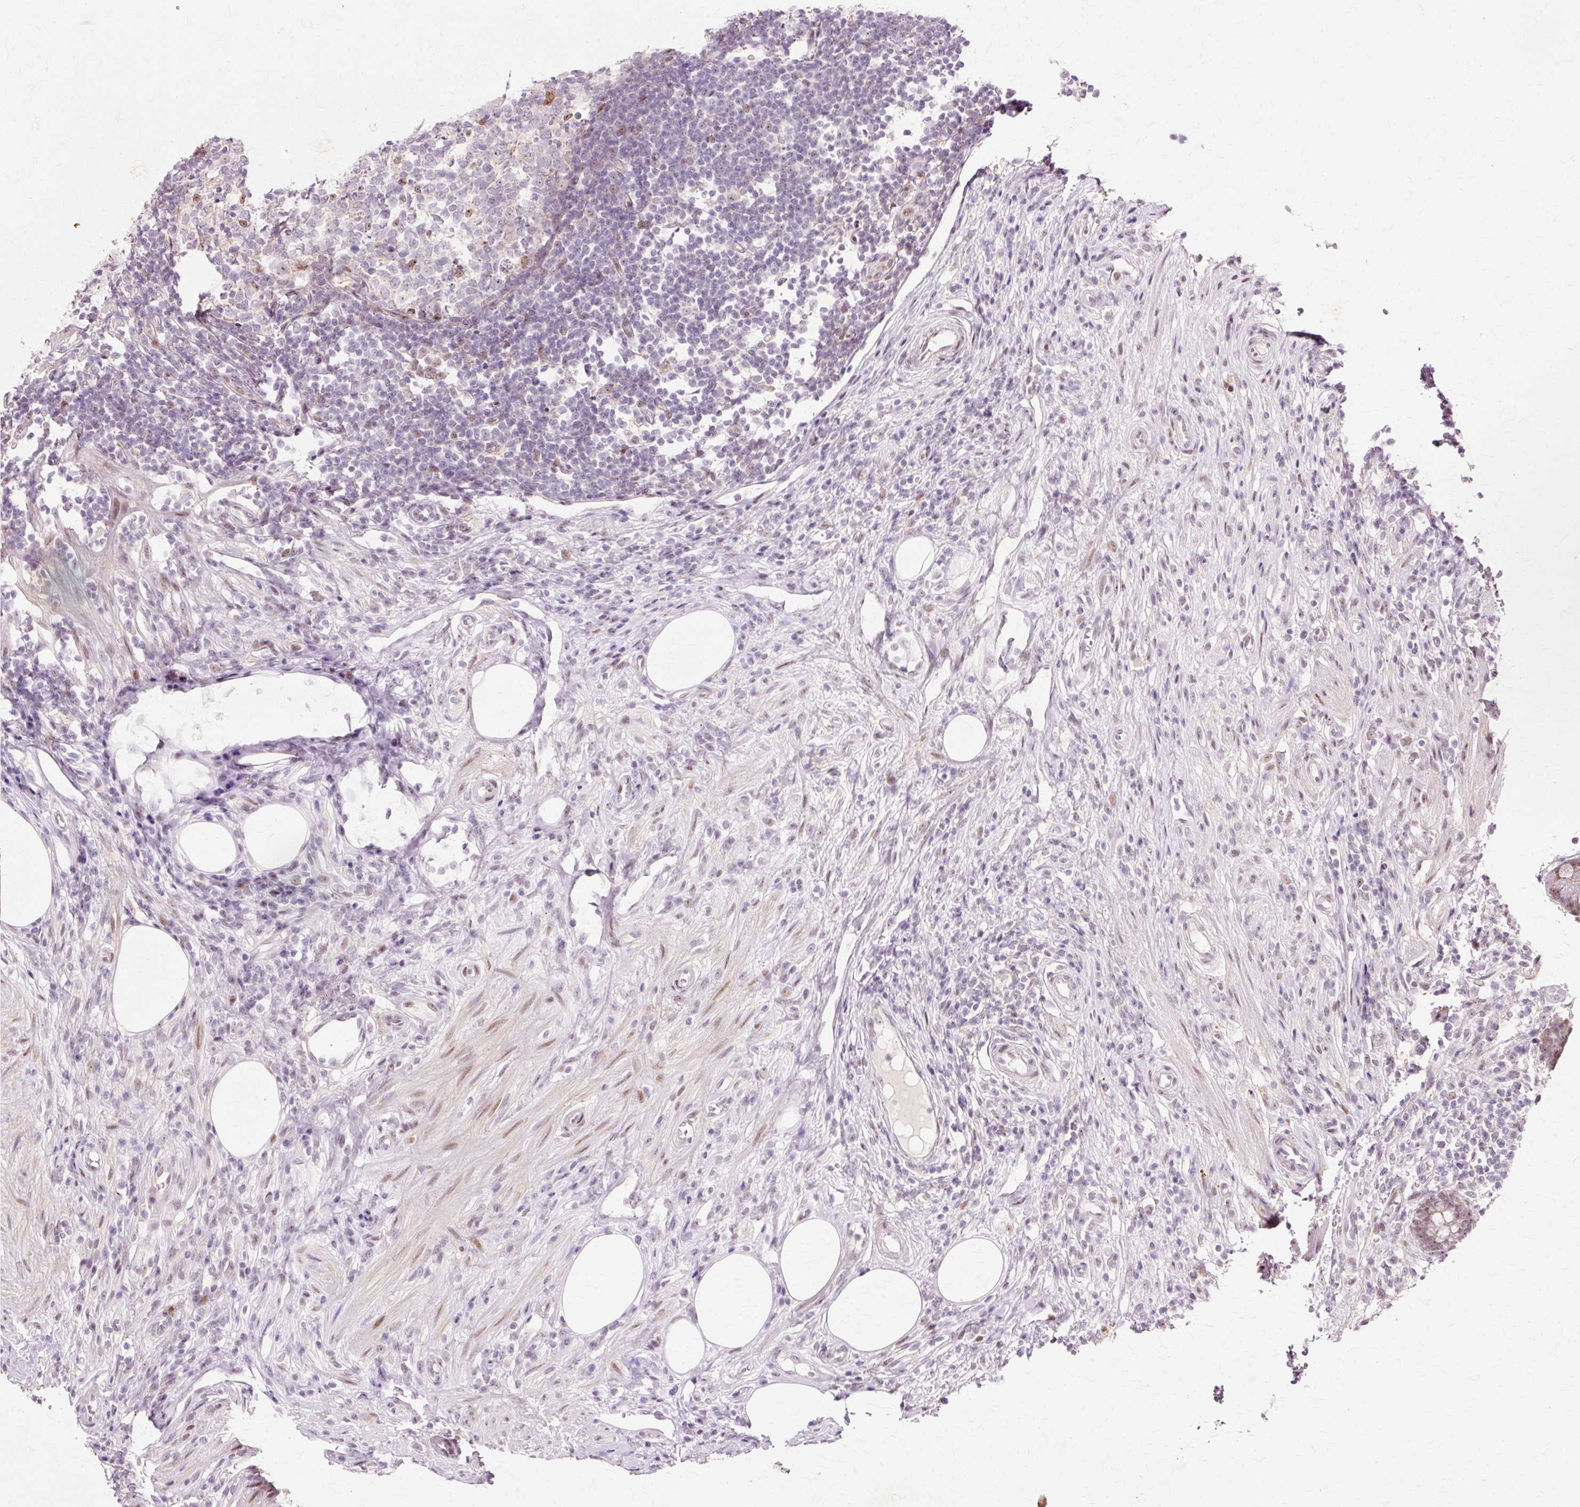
{"staining": {"intensity": "moderate", "quantity": ">75%", "location": "cytoplasmic/membranous,nuclear"}, "tissue": "appendix", "cell_type": "Glandular cells", "image_type": "normal", "snomed": [{"axis": "morphology", "description": "Normal tissue, NOS"}, {"axis": "topography", "description": "Appendix"}], "caption": "This is a photomicrograph of immunohistochemistry (IHC) staining of normal appendix, which shows moderate expression in the cytoplasmic/membranous,nuclear of glandular cells.", "gene": "MACROD2", "patient": {"sex": "female", "age": 56}}